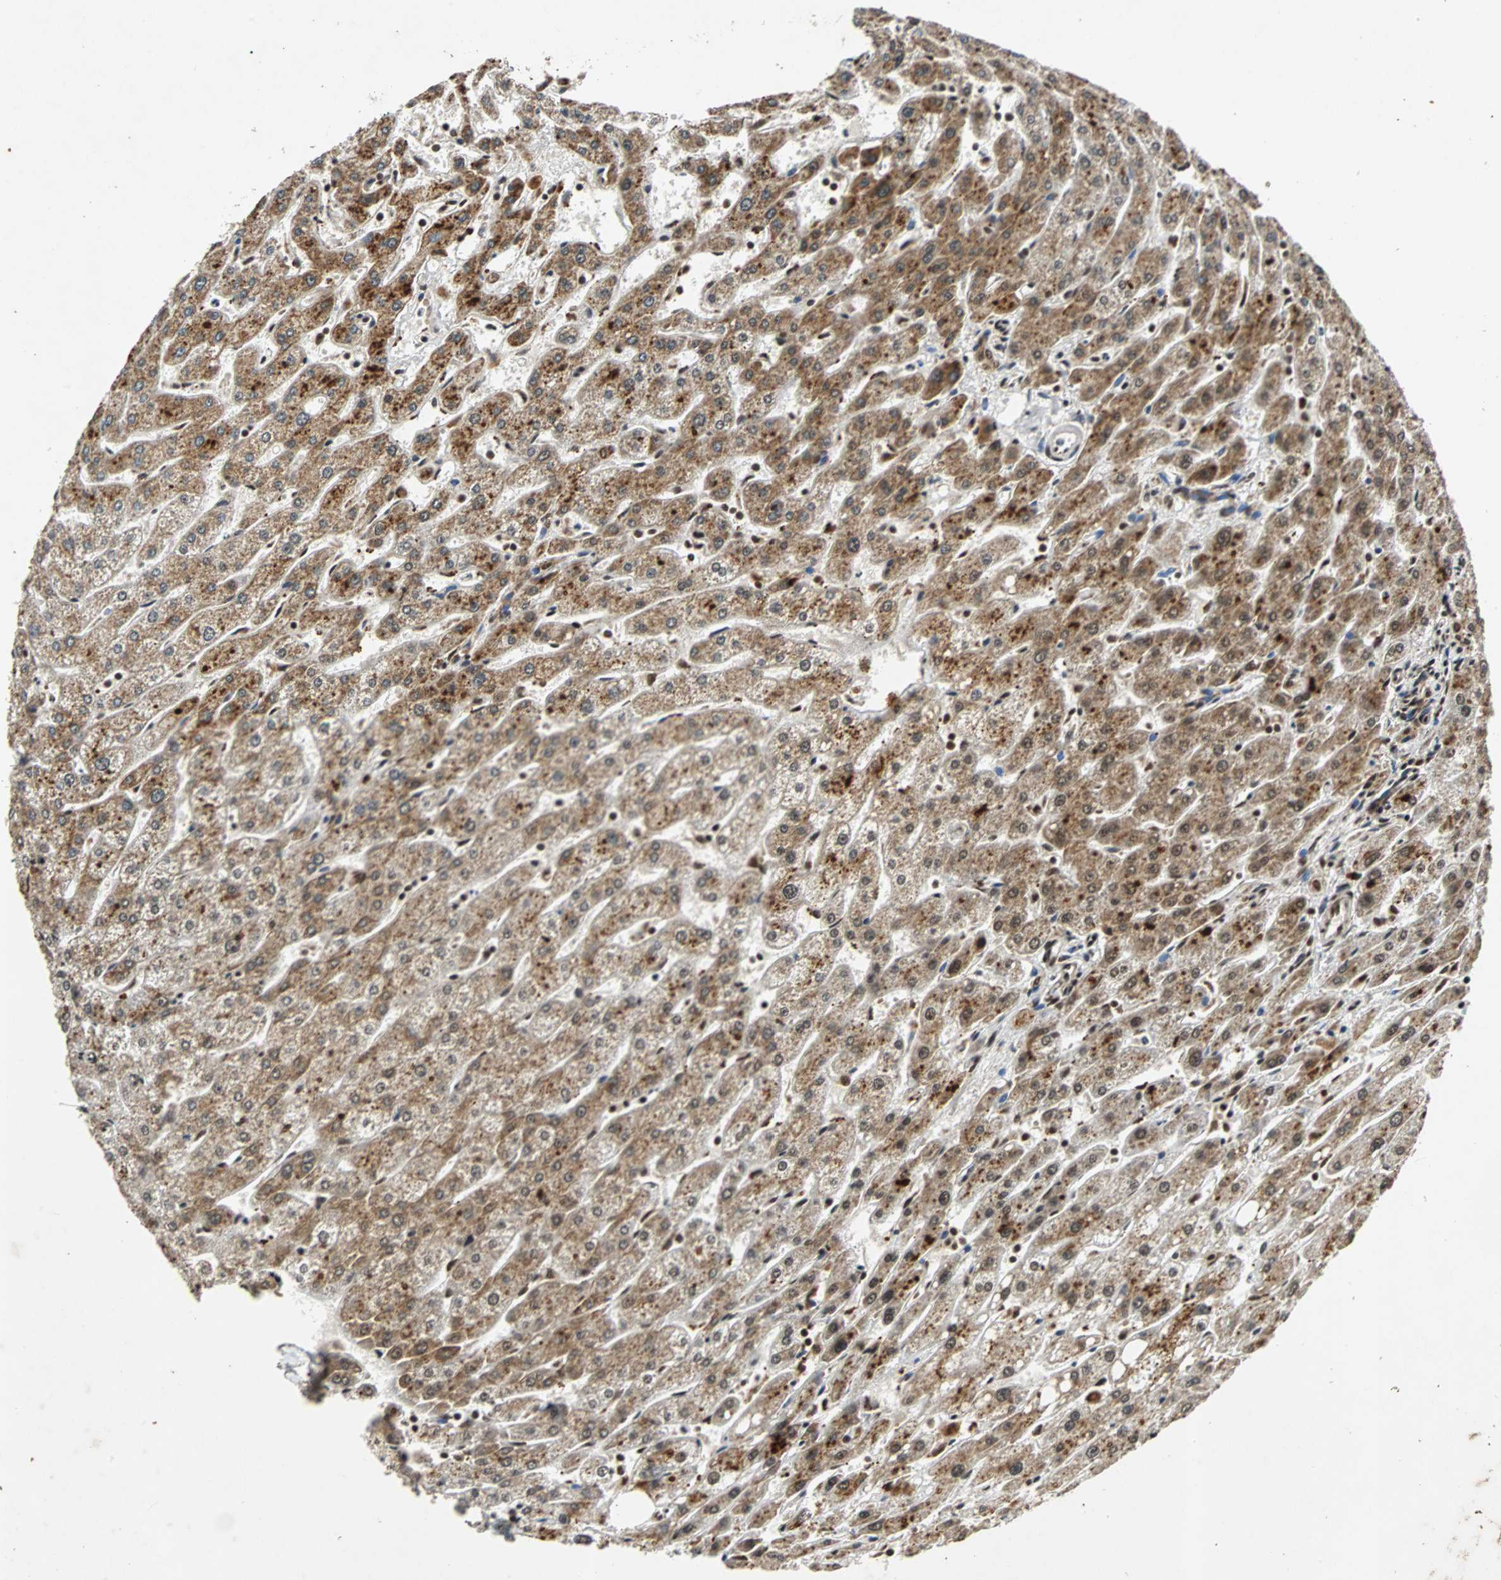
{"staining": {"intensity": "moderate", "quantity": ">75%", "location": "nuclear"}, "tissue": "liver", "cell_type": "Cholangiocytes", "image_type": "normal", "snomed": [{"axis": "morphology", "description": "Normal tissue, NOS"}, {"axis": "topography", "description": "Liver"}], "caption": "A brown stain shows moderate nuclear expression of a protein in cholangiocytes of benign human liver. Using DAB (brown) and hematoxylin (blue) stains, captured at high magnification using brightfield microscopy.", "gene": "TAF5", "patient": {"sex": "male", "age": 67}}